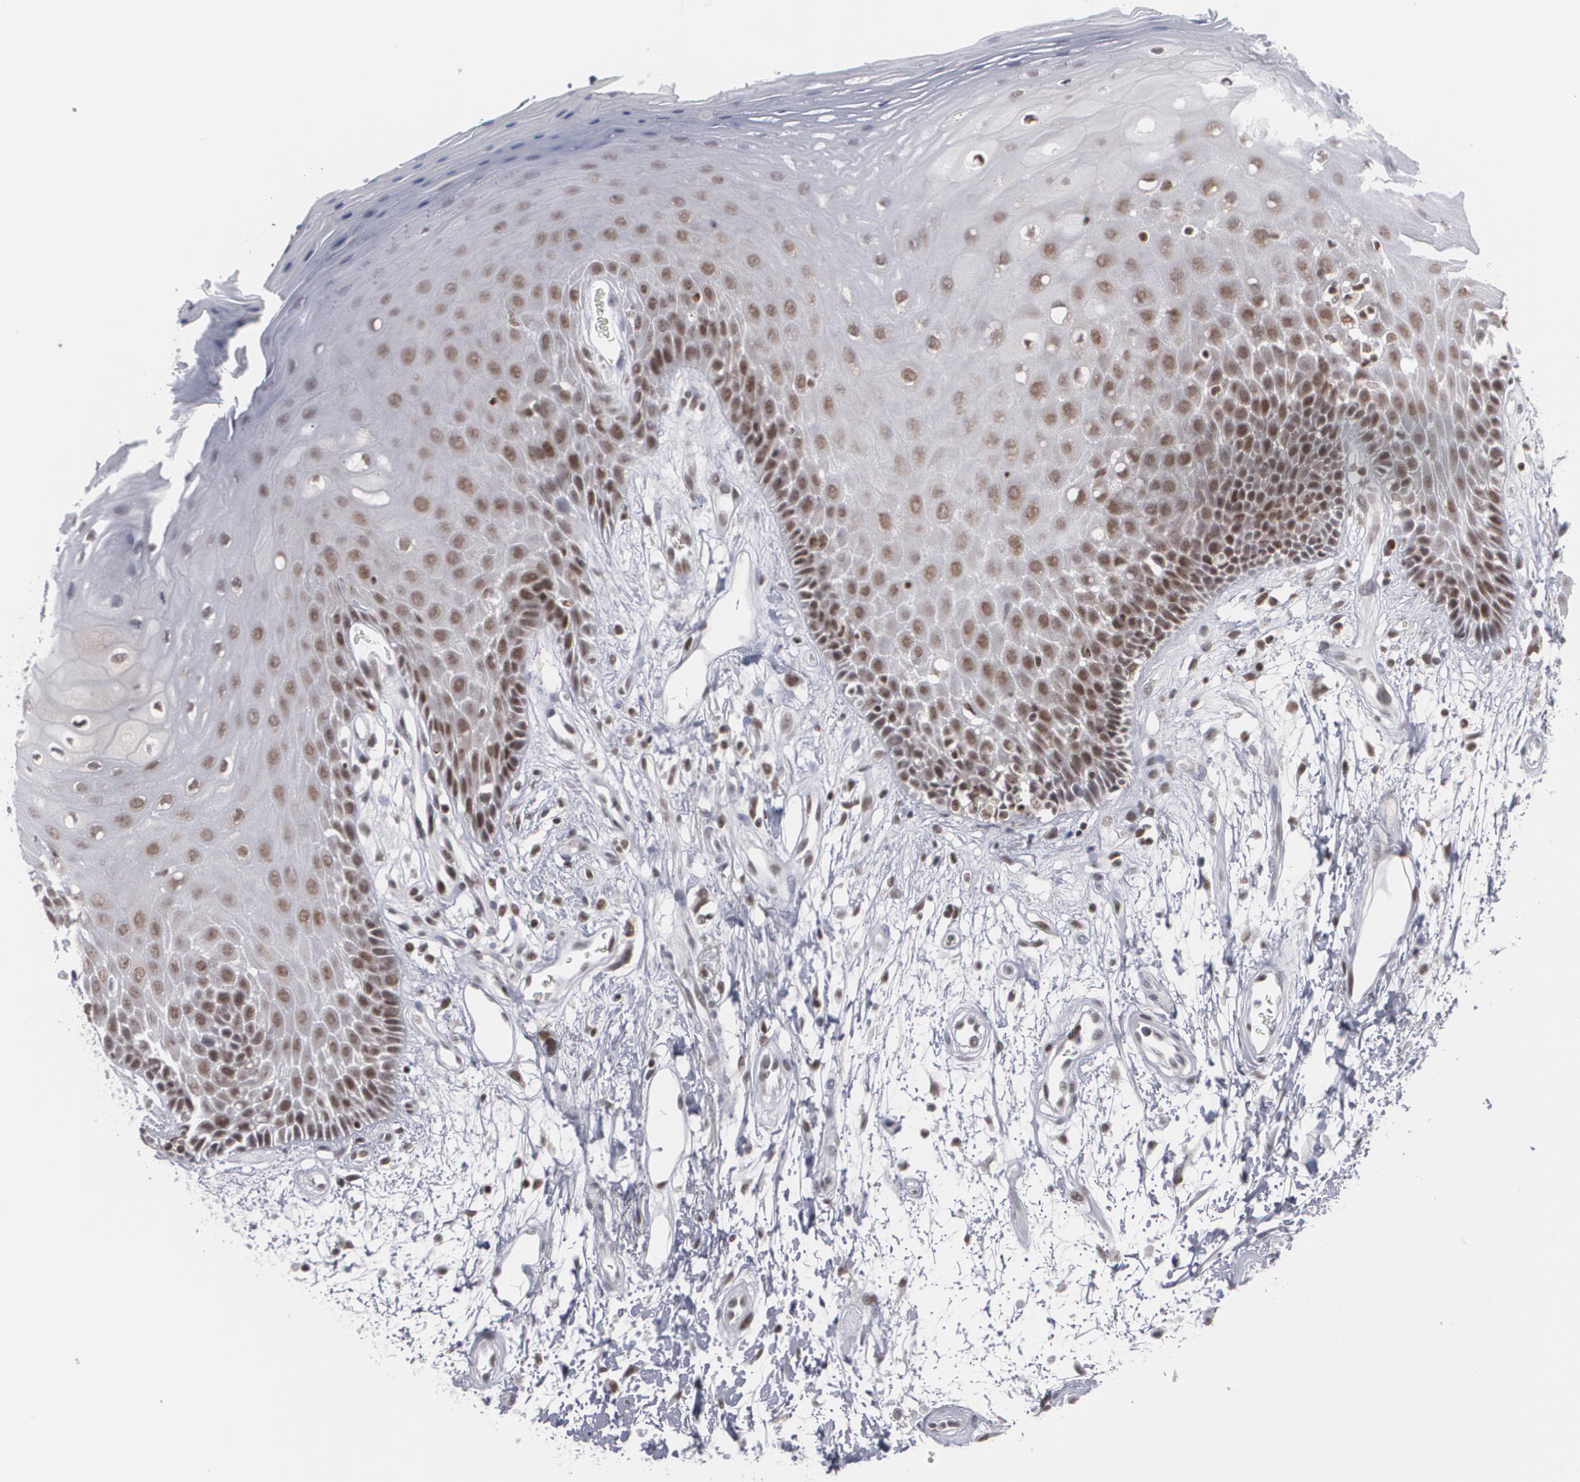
{"staining": {"intensity": "moderate", "quantity": "25%-75%", "location": "nuclear"}, "tissue": "oral mucosa", "cell_type": "Squamous epithelial cells", "image_type": "normal", "snomed": [{"axis": "morphology", "description": "Normal tissue, NOS"}, {"axis": "morphology", "description": "Squamous cell carcinoma, NOS"}, {"axis": "topography", "description": "Skeletal muscle"}, {"axis": "topography", "description": "Oral tissue"}, {"axis": "topography", "description": "Head-Neck"}], "caption": "IHC histopathology image of unremarkable oral mucosa: human oral mucosa stained using immunohistochemistry (IHC) exhibits medium levels of moderate protein expression localized specifically in the nuclear of squamous epithelial cells, appearing as a nuclear brown color.", "gene": "MCL1", "patient": {"sex": "female", "age": 84}}